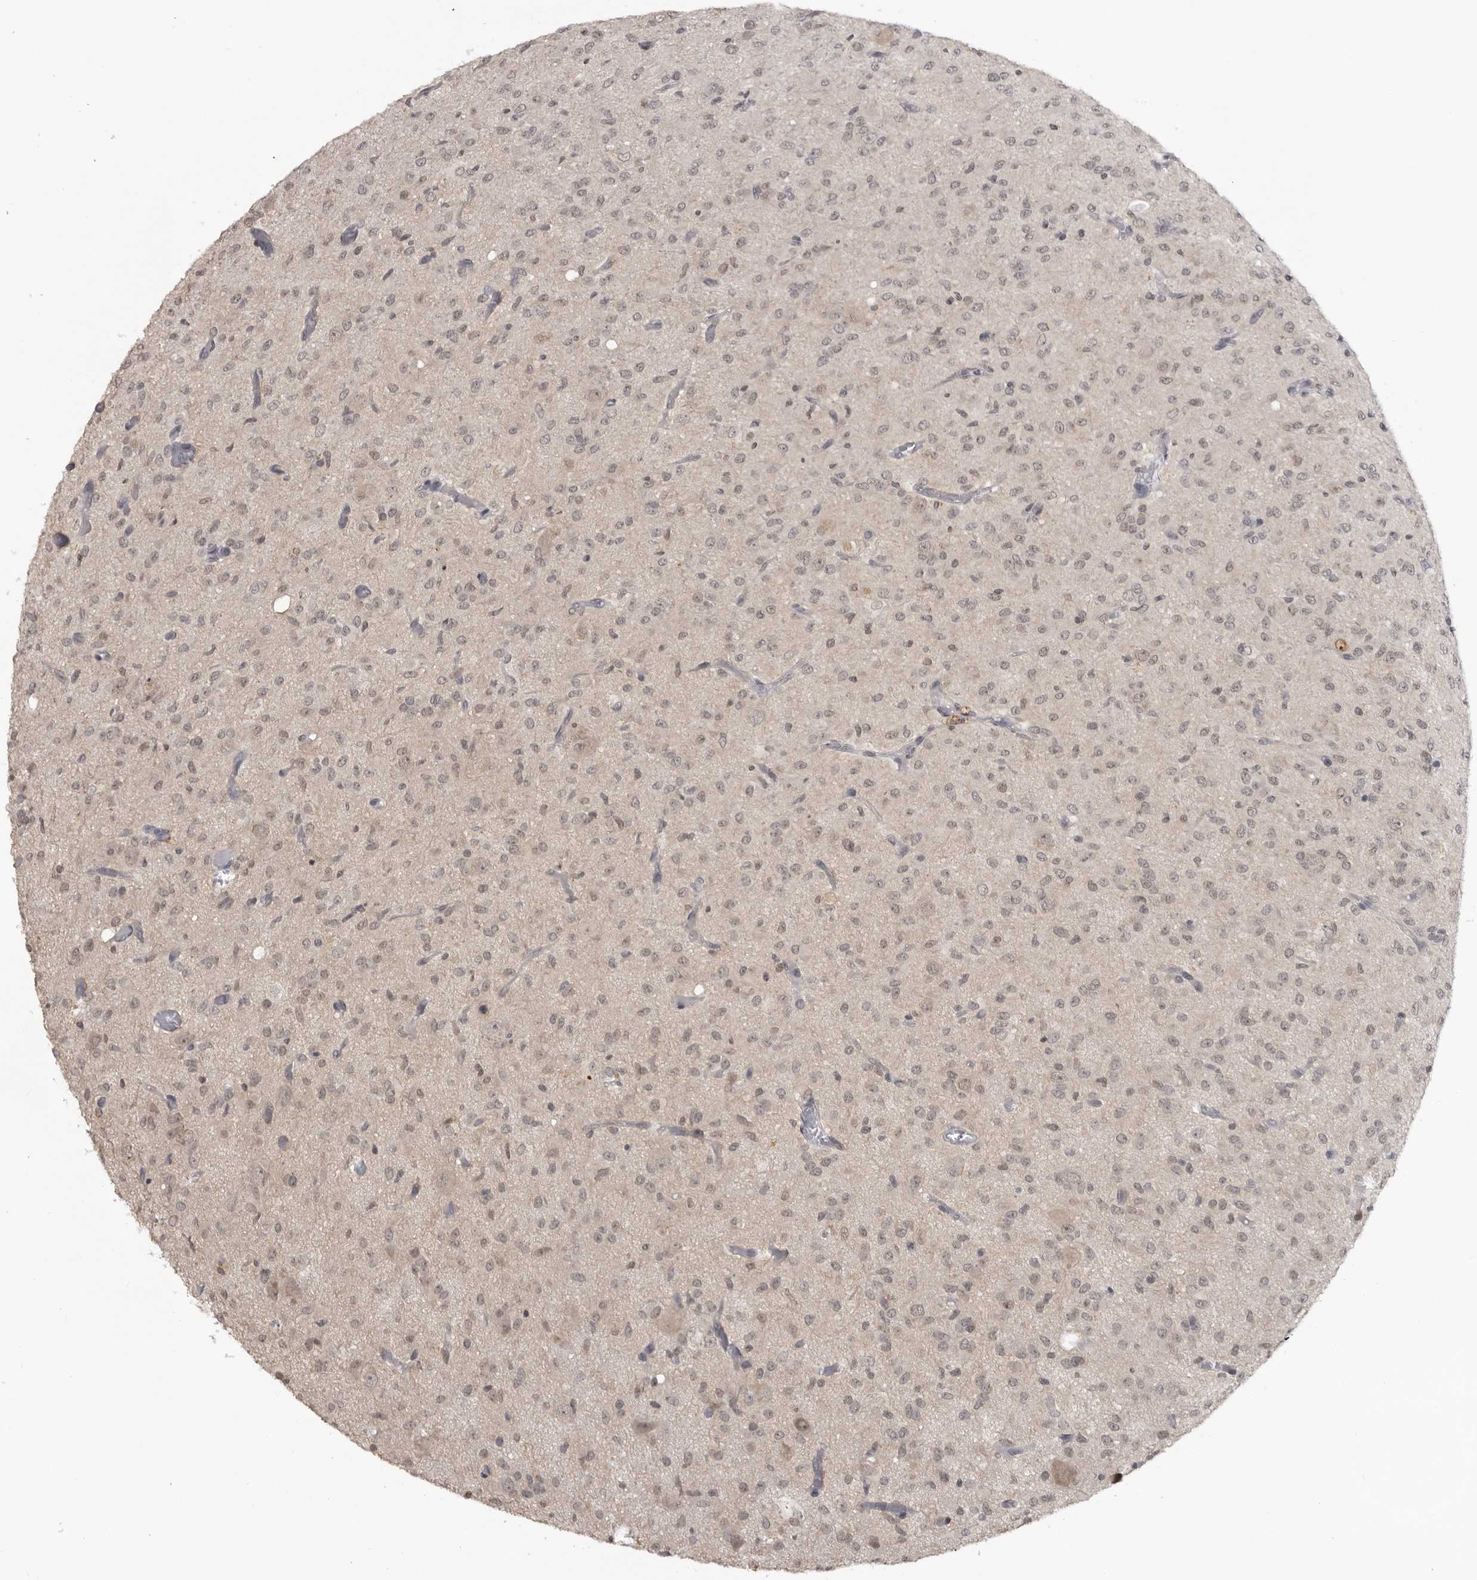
{"staining": {"intensity": "weak", "quantity": "25%-75%", "location": "nuclear"}, "tissue": "glioma", "cell_type": "Tumor cells", "image_type": "cancer", "snomed": [{"axis": "morphology", "description": "Glioma, malignant, High grade"}, {"axis": "topography", "description": "Brain"}], "caption": "This is an image of immunohistochemistry (IHC) staining of high-grade glioma (malignant), which shows weak positivity in the nuclear of tumor cells.", "gene": "PDCL3", "patient": {"sex": "female", "age": 59}}